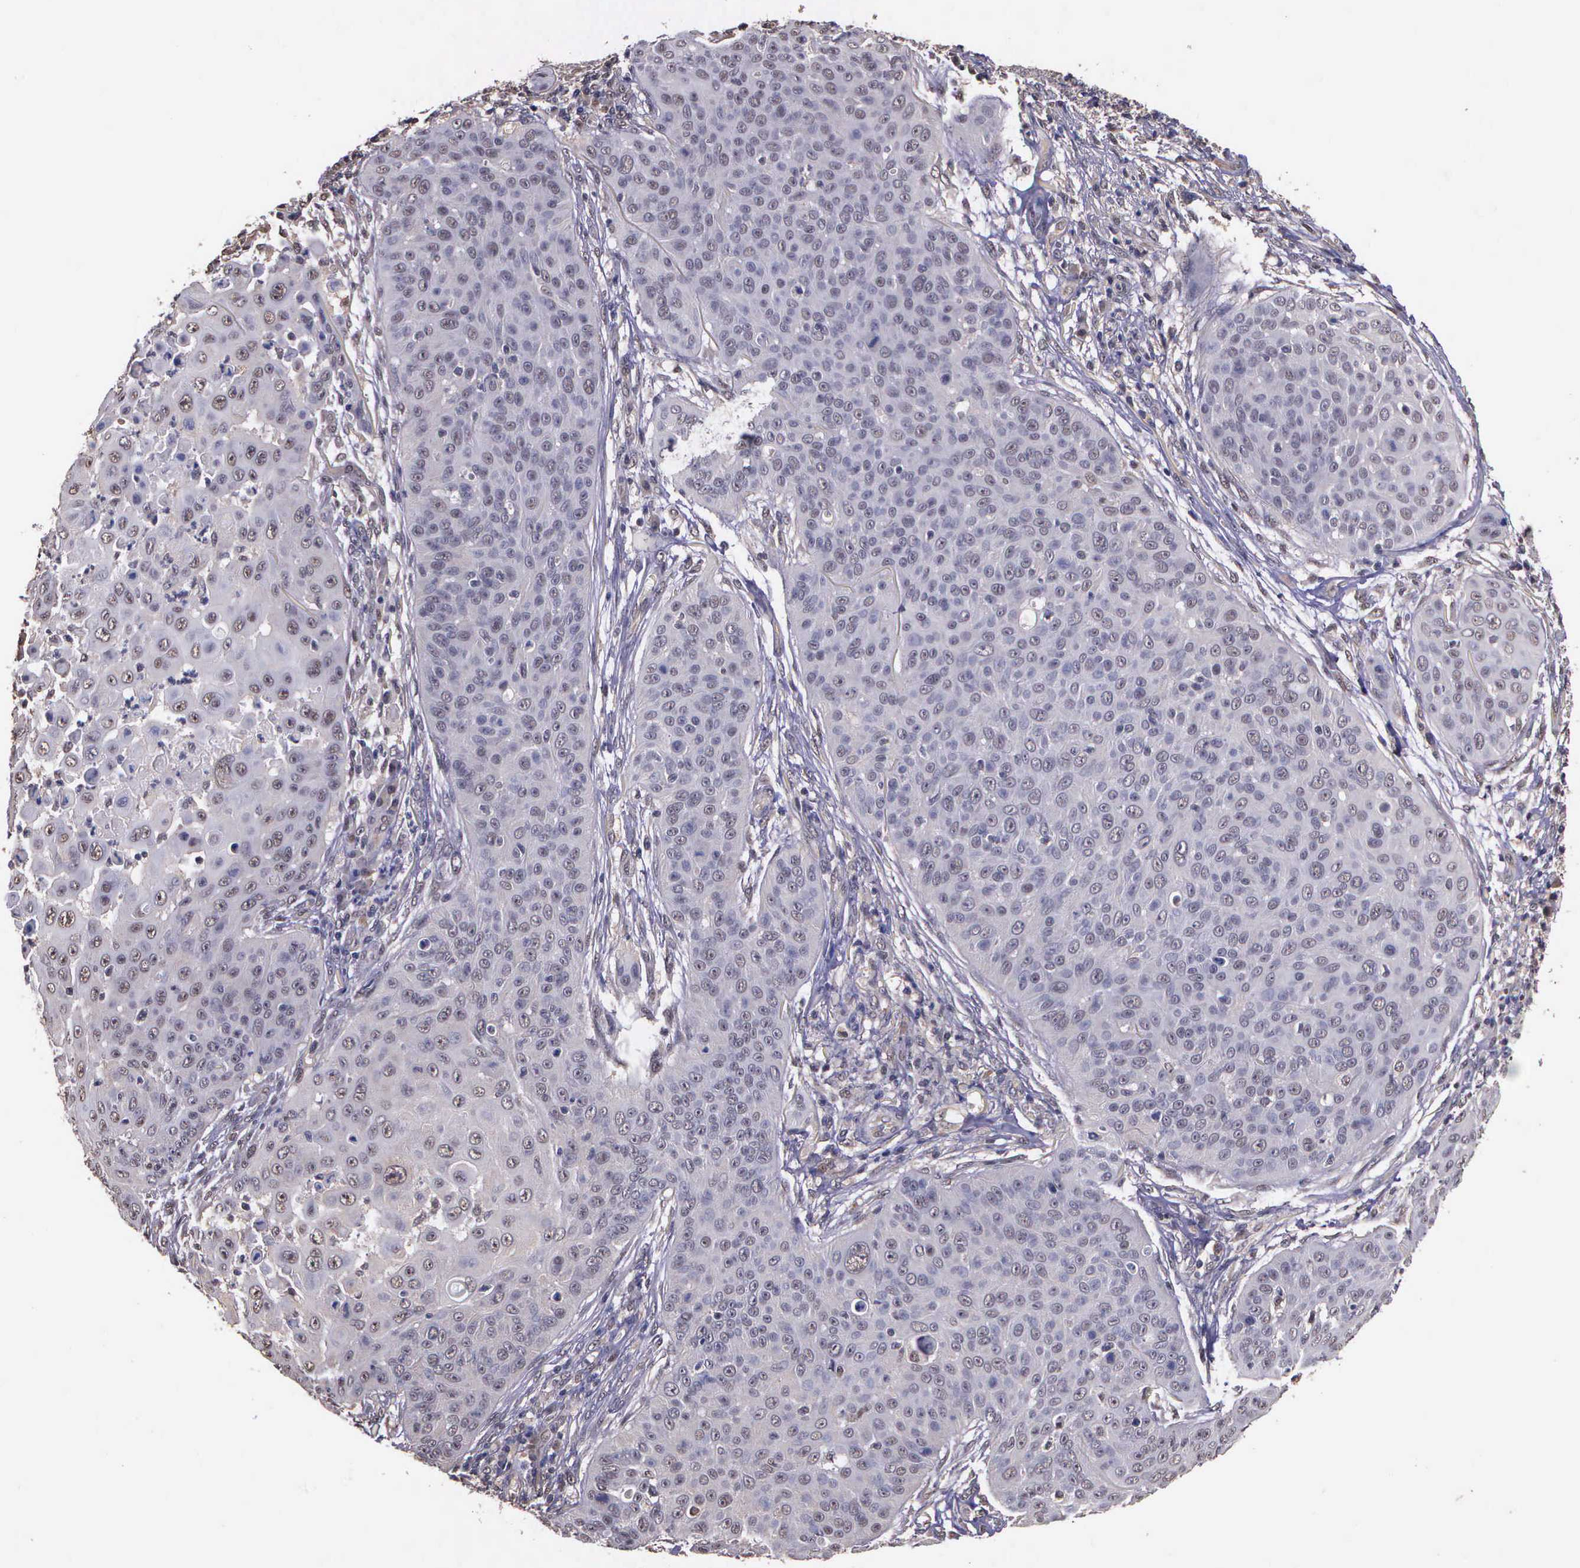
{"staining": {"intensity": "weak", "quantity": "<25%", "location": "cytoplasmic/membranous,nuclear"}, "tissue": "skin cancer", "cell_type": "Tumor cells", "image_type": "cancer", "snomed": [{"axis": "morphology", "description": "Squamous cell carcinoma, NOS"}, {"axis": "topography", "description": "Skin"}], "caption": "A histopathology image of human squamous cell carcinoma (skin) is negative for staining in tumor cells.", "gene": "PSMC1", "patient": {"sex": "male", "age": 82}}